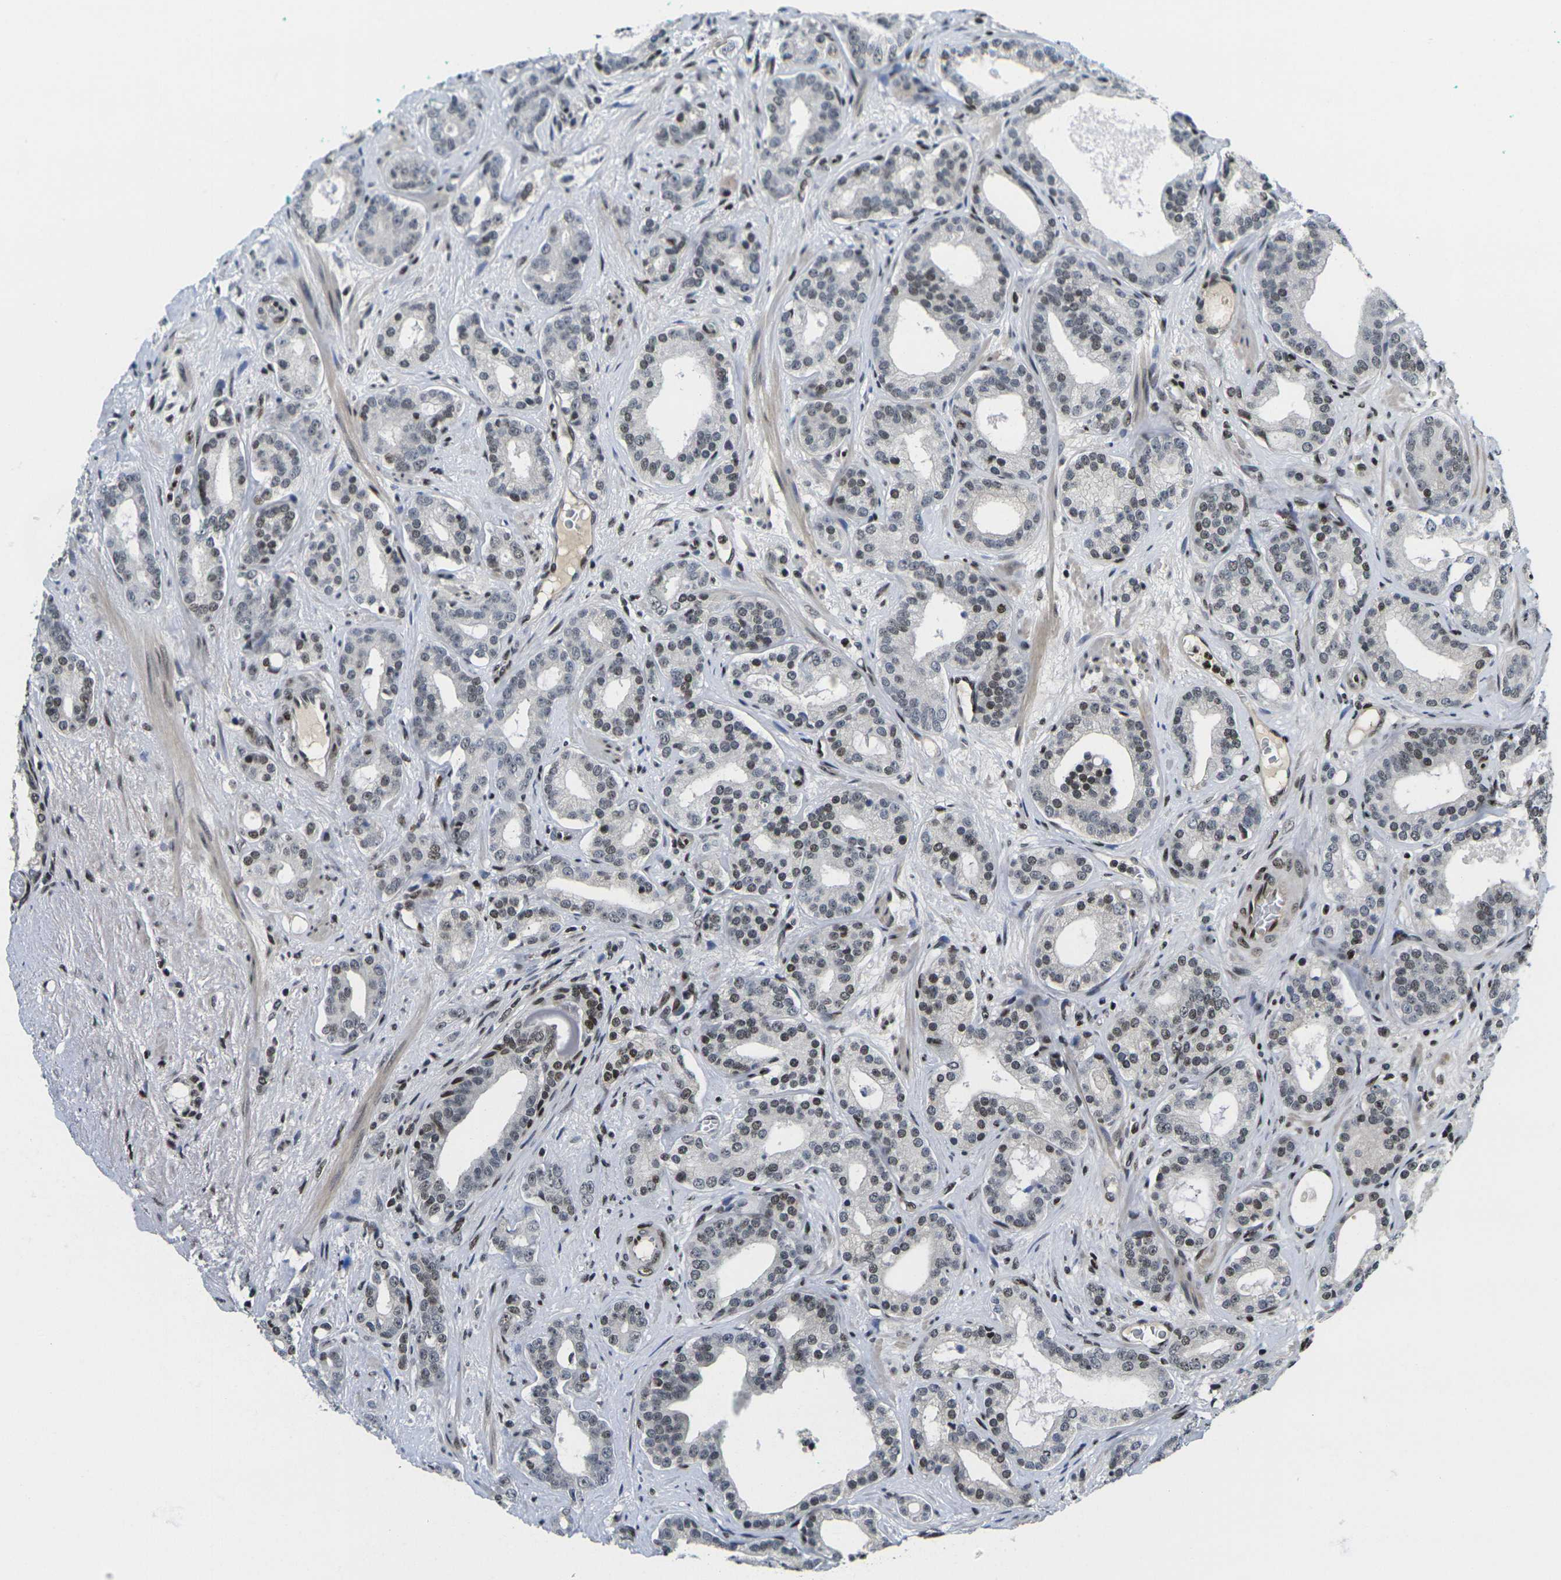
{"staining": {"intensity": "weak", "quantity": "25%-75%", "location": "nuclear"}, "tissue": "prostate cancer", "cell_type": "Tumor cells", "image_type": "cancer", "snomed": [{"axis": "morphology", "description": "Adenocarcinoma, Low grade"}, {"axis": "topography", "description": "Prostate"}], "caption": "Prostate cancer was stained to show a protein in brown. There is low levels of weak nuclear positivity in about 25%-75% of tumor cells. The protein of interest is shown in brown color, while the nuclei are stained blue.", "gene": "H1-10", "patient": {"sex": "male", "age": 63}}